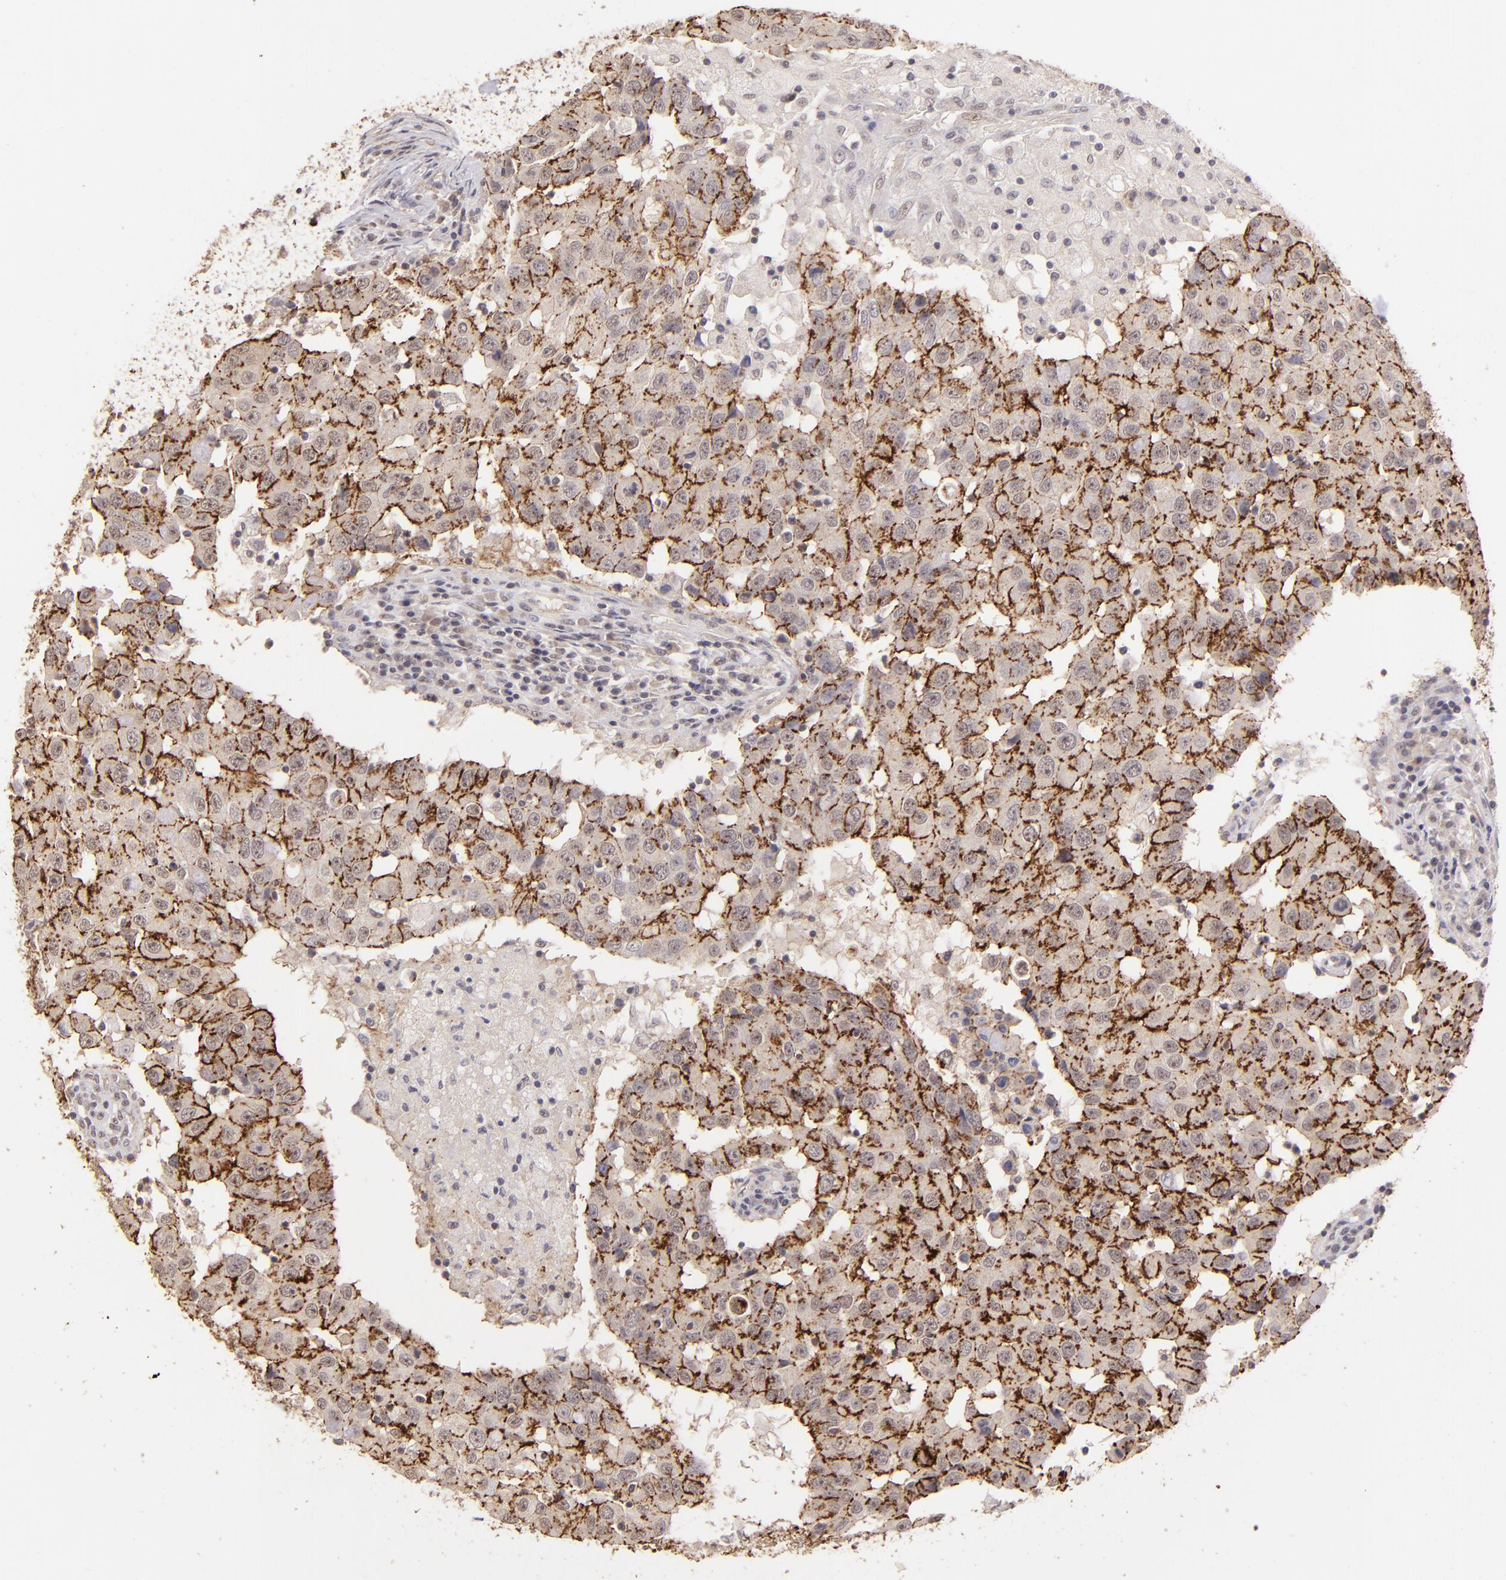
{"staining": {"intensity": "moderate", "quantity": ">75%", "location": "cytoplasmic/membranous"}, "tissue": "breast cancer", "cell_type": "Tumor cells", "image_type": "cancer", "snomed": [{"axis": "morphology", "description": "Duct carcinoma"}, {"axis": "topography", "description": "Breast"}], "caption": "Protein expression analysis of breast invasive ductal carcinoma reveals moderate cytoplasmic/membranous staining in about >75% of tumor cells.", "gene": "CLDN1", "patient": {"sex": "female", "age": 27}}